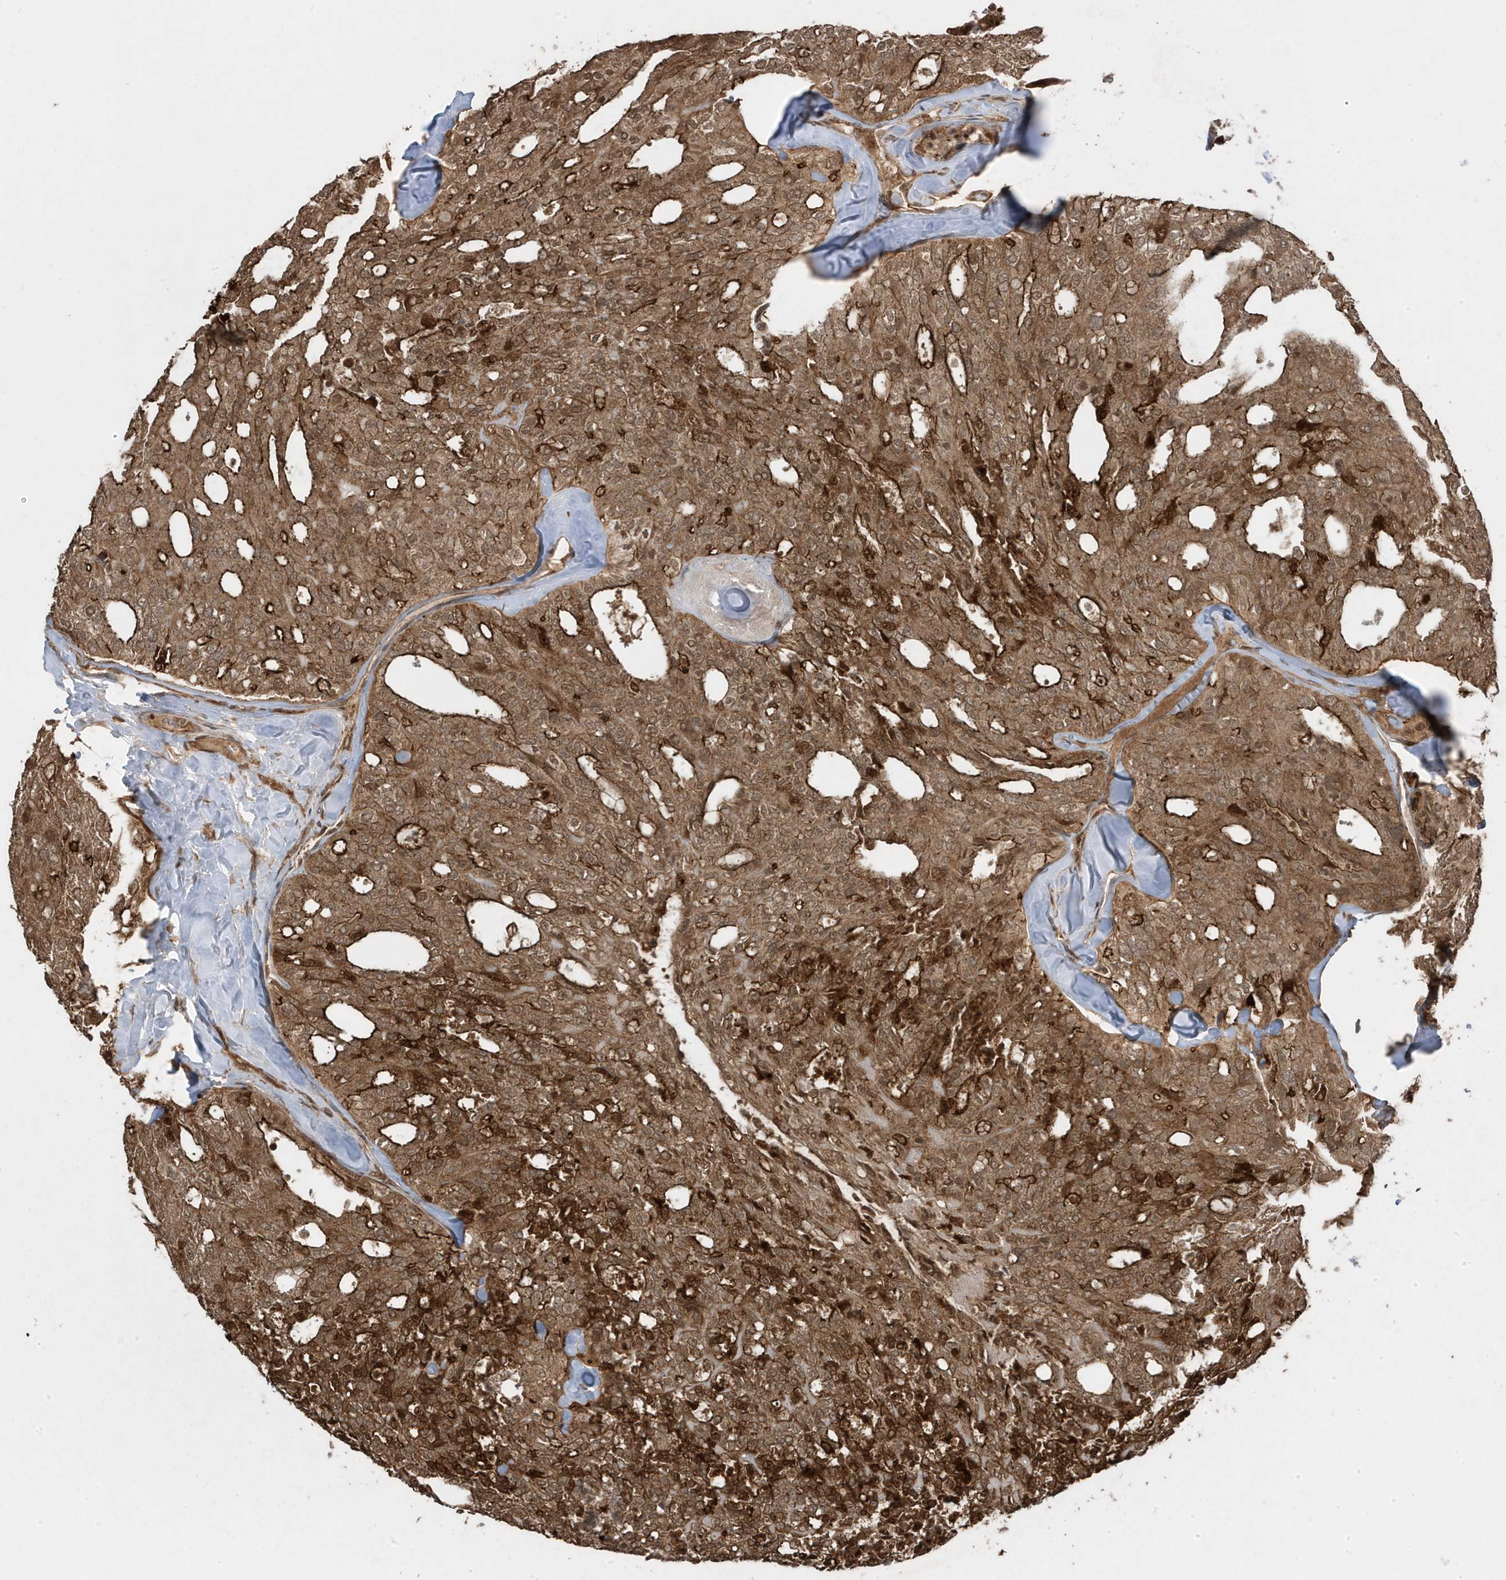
{"staining": {"intensity": "strong", "quantity": ">75%", "location": "cytoplasmic/membranous"}, "tissue": "thyroid cancer", "cell_type": "Tumor cells", "image_type": "cancer", "snomed": [{"axis": "morphology", "description": "Follicular adenoma carcinoma, NOS"}, {"axis": "topography", "description": "Thyroid gland"}], "caption": "Human thyroid cancer stained with a protein marker exhibits strong staining in tumor cells.", "gene": "ASAP1", "patient": {"sex": "male", "age": 75}}